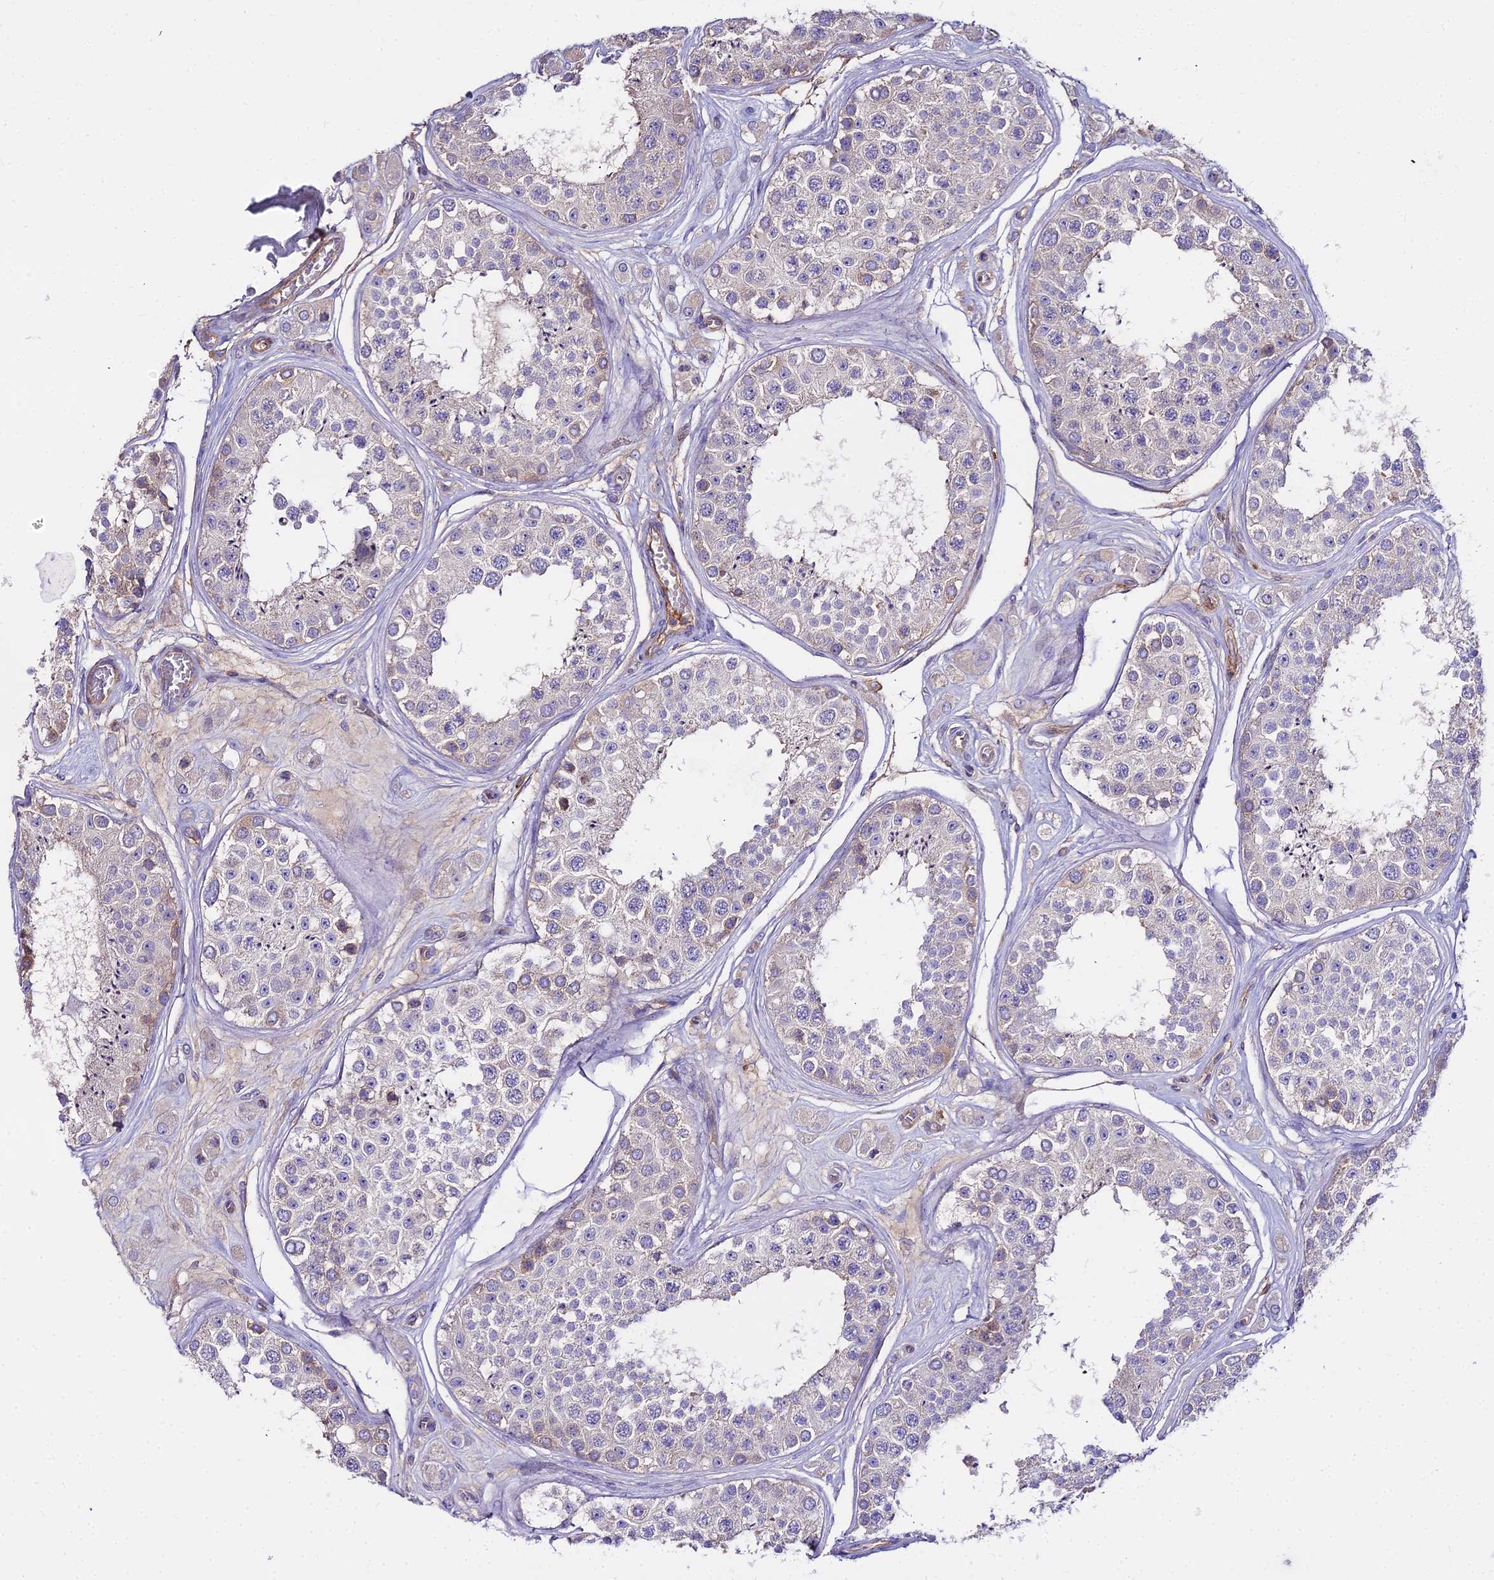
{"staining": {"intensity": "moderate", "quantity": "<25%", "location": "cytoplasmic/membranous"}, "tissue": "testis", "cell_type": "Cells in seminiferous ducts", "image_type": "normal", "snomed": [{"axis": "morphology", "description": "Normal tissue, NOS"}, {"axis": "topography", "description": "Testis"}], "caption": "Moderate cytoplasmic/membranous expression for a protein is appreciated in about <25% of cells in seminiferous ducts of unremarkable testis using immunohistochemistry (IHC).", "gene": "GLYAT", "patient": {"sex": "male", "age": 25}}